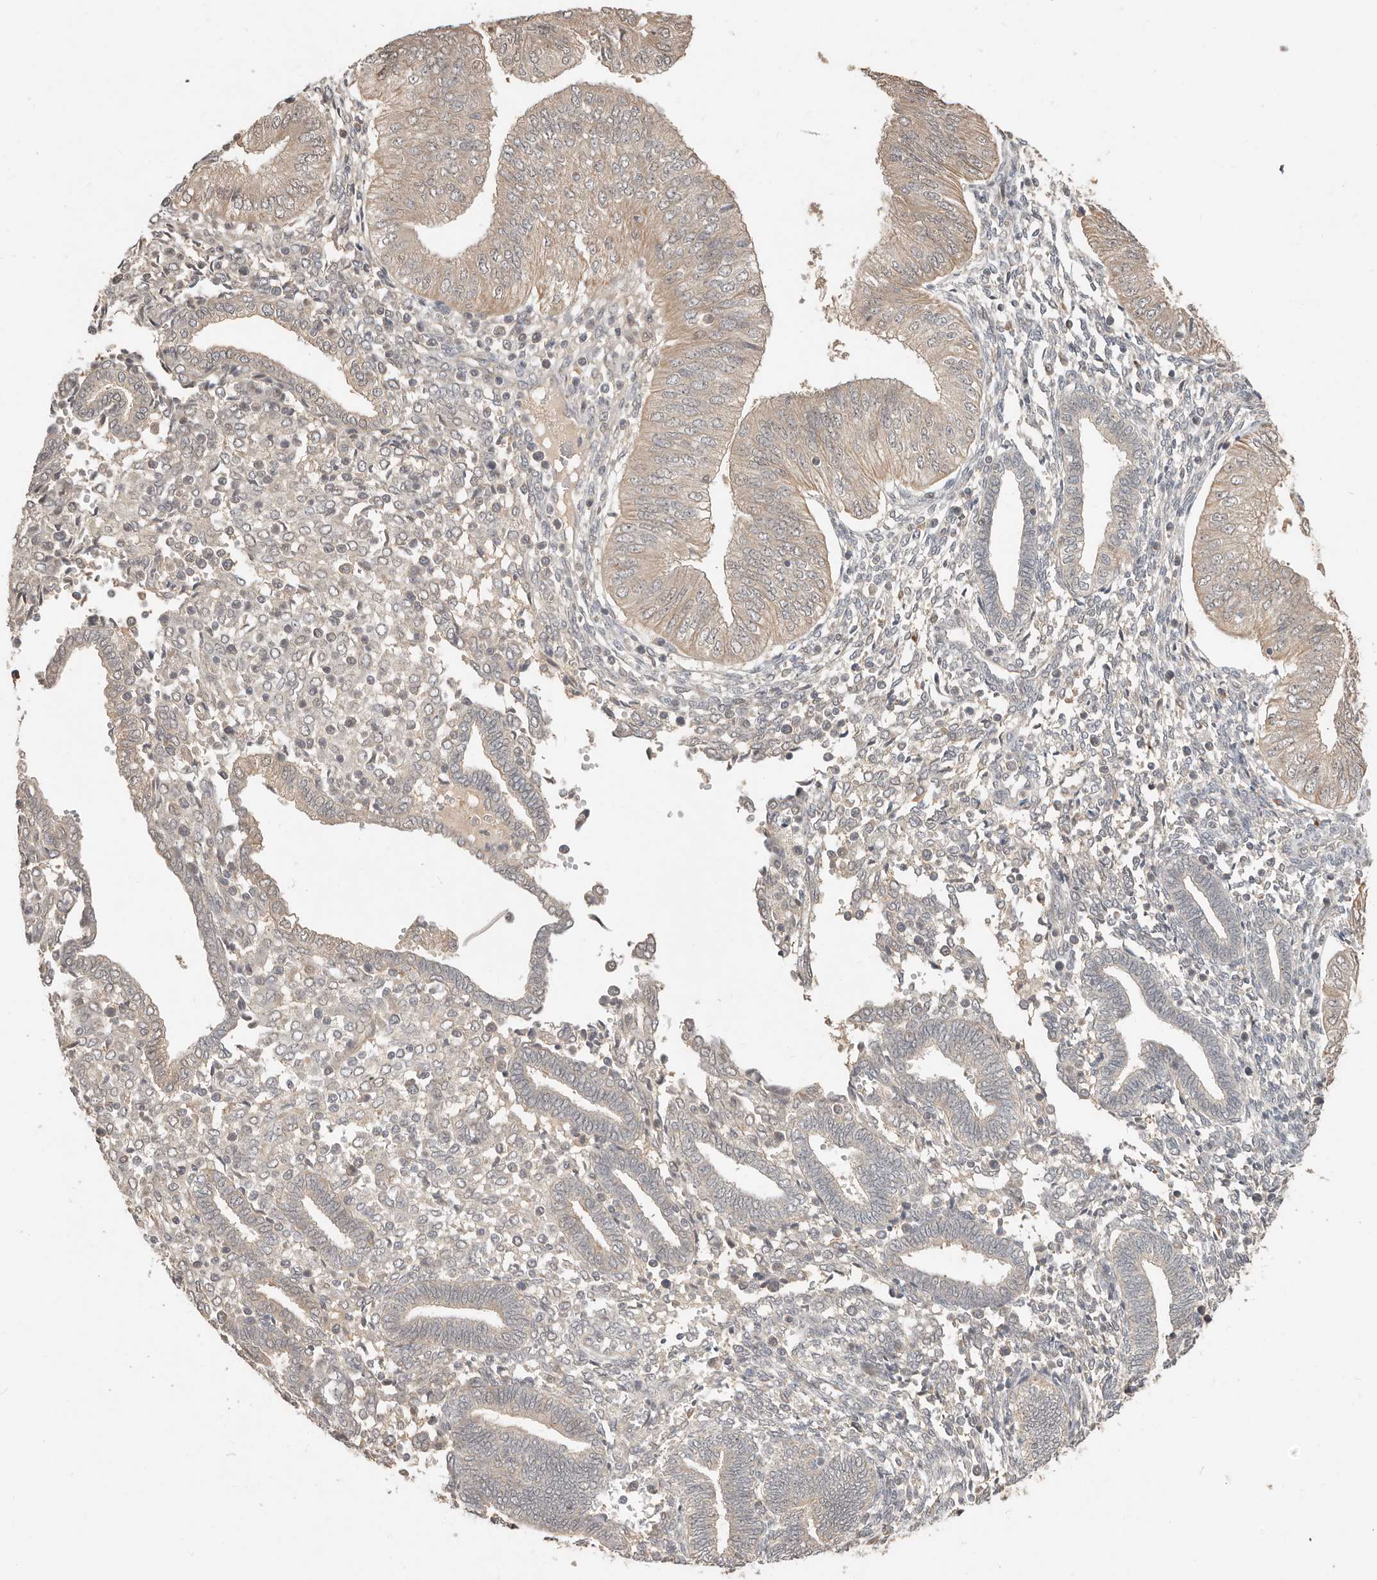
{"staining": {"intensity": "weak", "quantity": ">75%", "location": "cytoplasmic/membranous"}, "tissue": "endometrial cancer", "cell_type": "Tumor cells", "image_type": "cancer", "snomed": [{"axis": "morphology", "description": "Normal tissue, NOS"}, {"axis": "morphology", "description": "Adenocarcinoma, NOS"}, {"axis": "topography", "description": "Endometrium"}], "caption": "Human endometrial adenocarcinoma stained with a protein marker displays weak staining in tumor cells.", "gene": "MTFR2", "patient": {"sex": "female", "age": 53}}